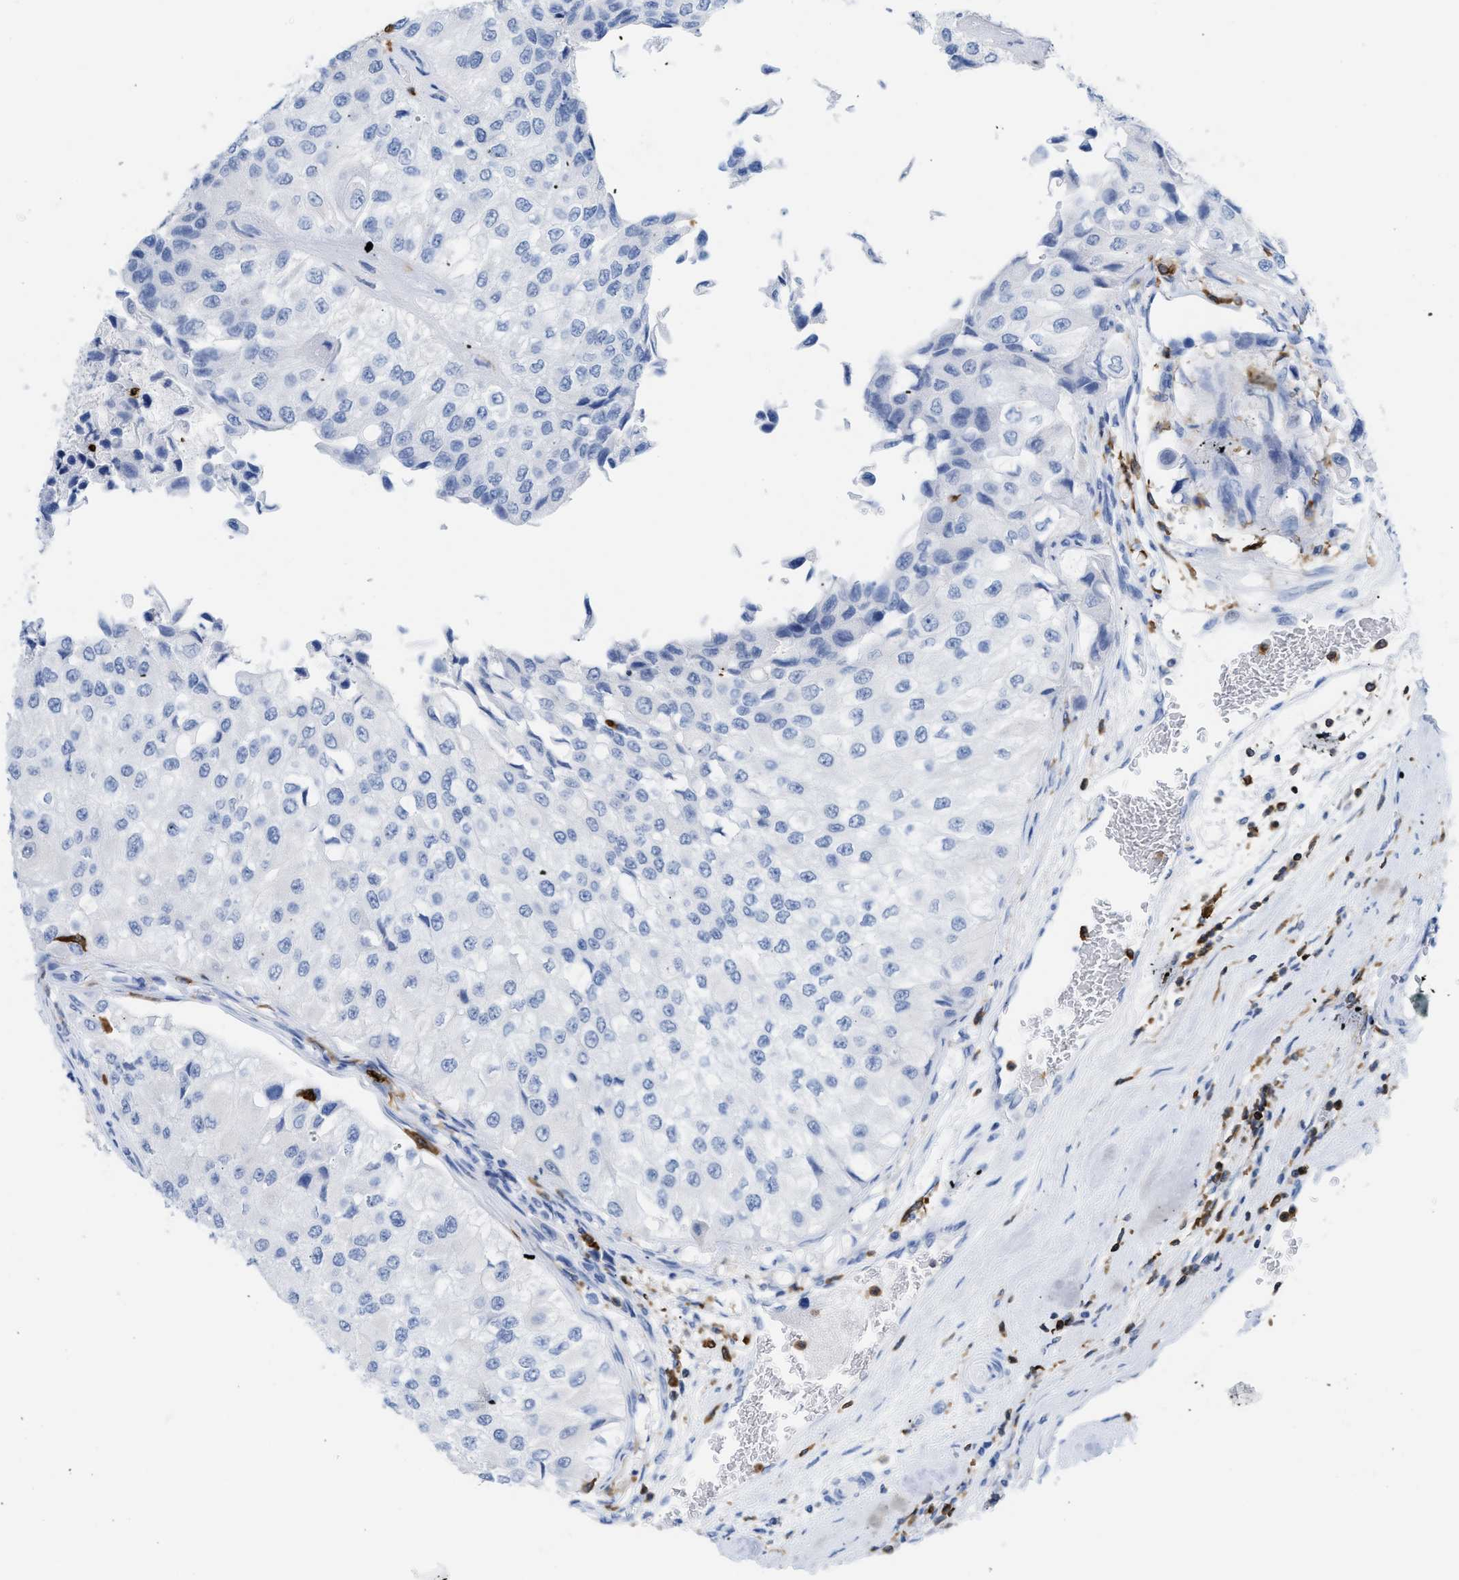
{"staining": {"intensity": "negative", "quantity": "none", "location": "none"}, "tissue": "urothelial cancer", "cell_type": "Tumor cells", "image_type": "cancer", "snomed": [{"axis": "morphology", "description": "Urothelial carcinoma, High grade"}, {"axis": "topography", "description": "Kidney"}, {"axis": "topography", "description": "Urinary bladder"}], "caption": "Immunohistochemical staining of urothelial carcinoma (high-grade) demonstrates no significant staining in tumor cells.", "gene": "LCP1", "patient": {"sex": "male", "age": 77}}